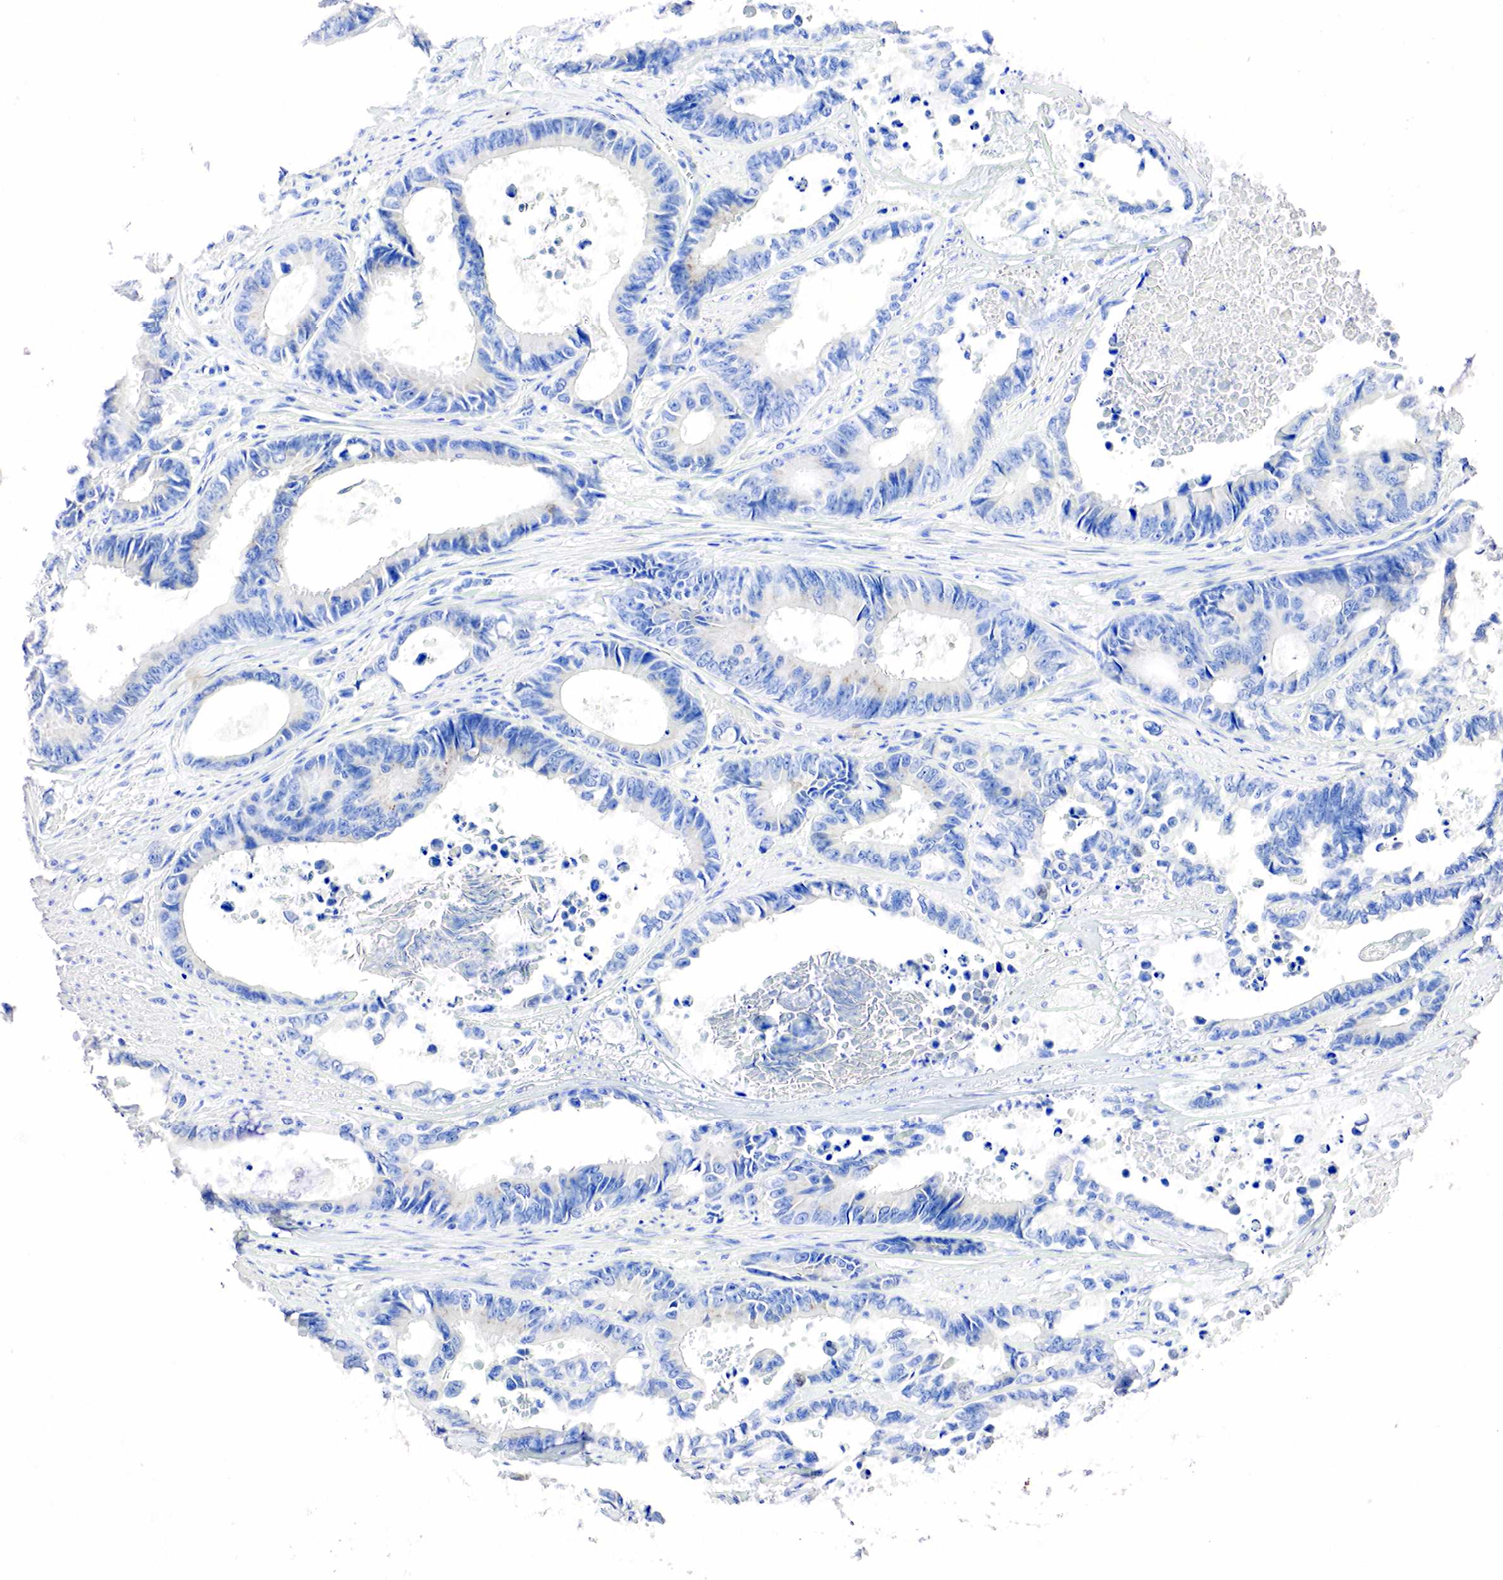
{"staining": {"intensity": "weak", "quantity": "<25%", "location": "cytoplasmic/membranous"}, "tissue": "colorectal cancer", "cell_type": "Tumor cells", "image_type": "cancer", "snomed": [{"axis": "morphology", "description": "Adenocarcinoma, NOS"}, {"axis": "topography", "description": "Rectum"}], "caption": "Immunohistochemistry (IHC) histopathology image of adenocarcinoma (colorectal) stained for a protein (brown), which shows no expression in tumor cells.", "gene": "SST", "patient": {"sex": "female", "age": 98}}